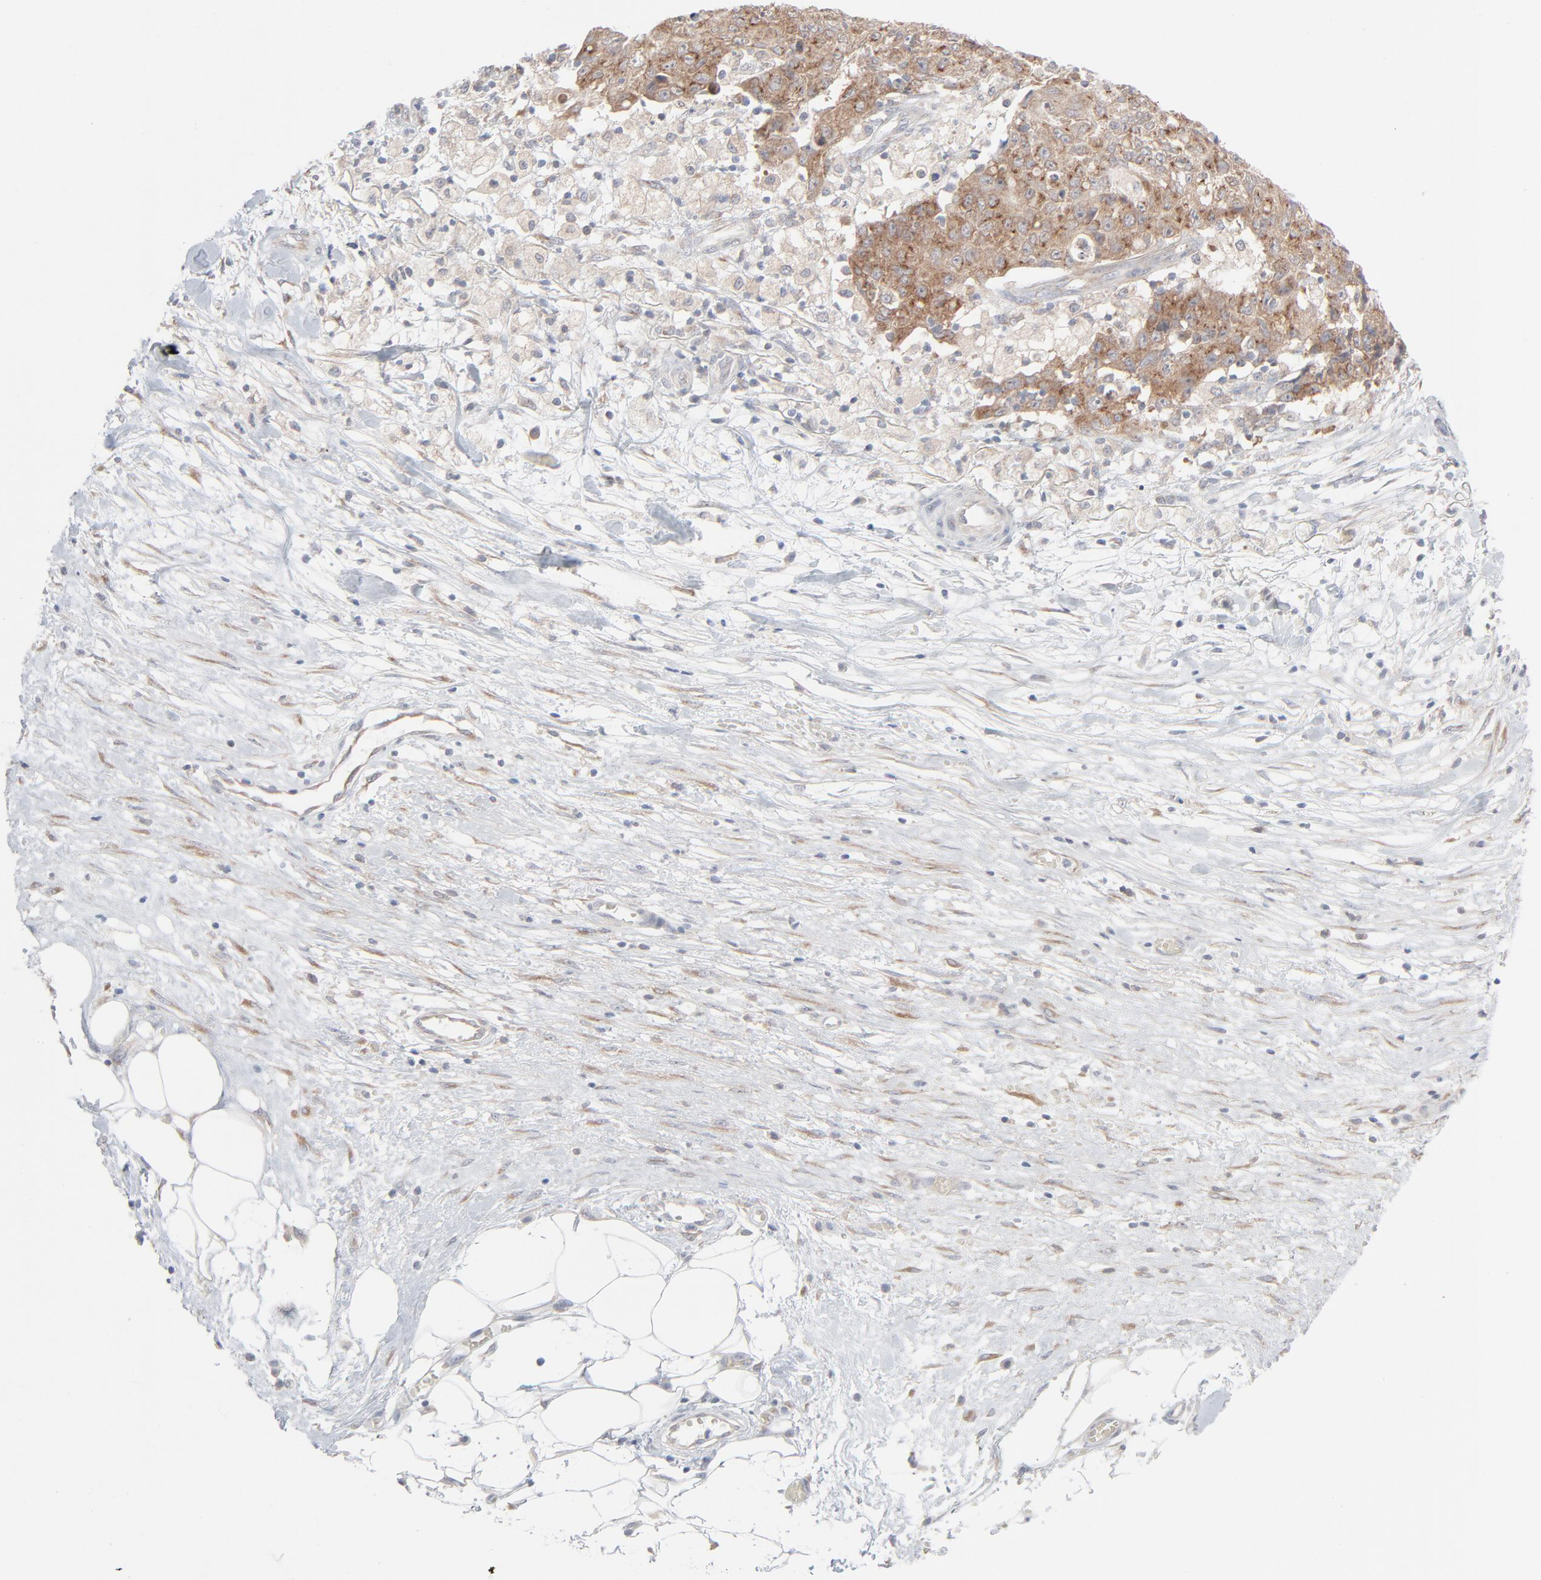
{"staining": {"intensity": "moderate", "quantity": ">75%", "location": "cytoplasmic/membranous"}, "tissue": "ovarian cancer", "cell_type": "Tumor cells", "image_type": "cancer", "snomed": [{"axis": "morphology", "description": "Carcinoma, endometroid"}, {"axis": "topography", "description": "Ovary"}], "caption": "DAB immunohistochemical staining of endometroid carcinoma (ovarian) shows moderate cytoplasmic/membranous protein expression in approximately >75% of tumor cells. Immunohistochemistry stains the protein in brown and the nuclei are stained blue.", "gene": "KDSR", "patient": {"sex": "female", "age": 42}}